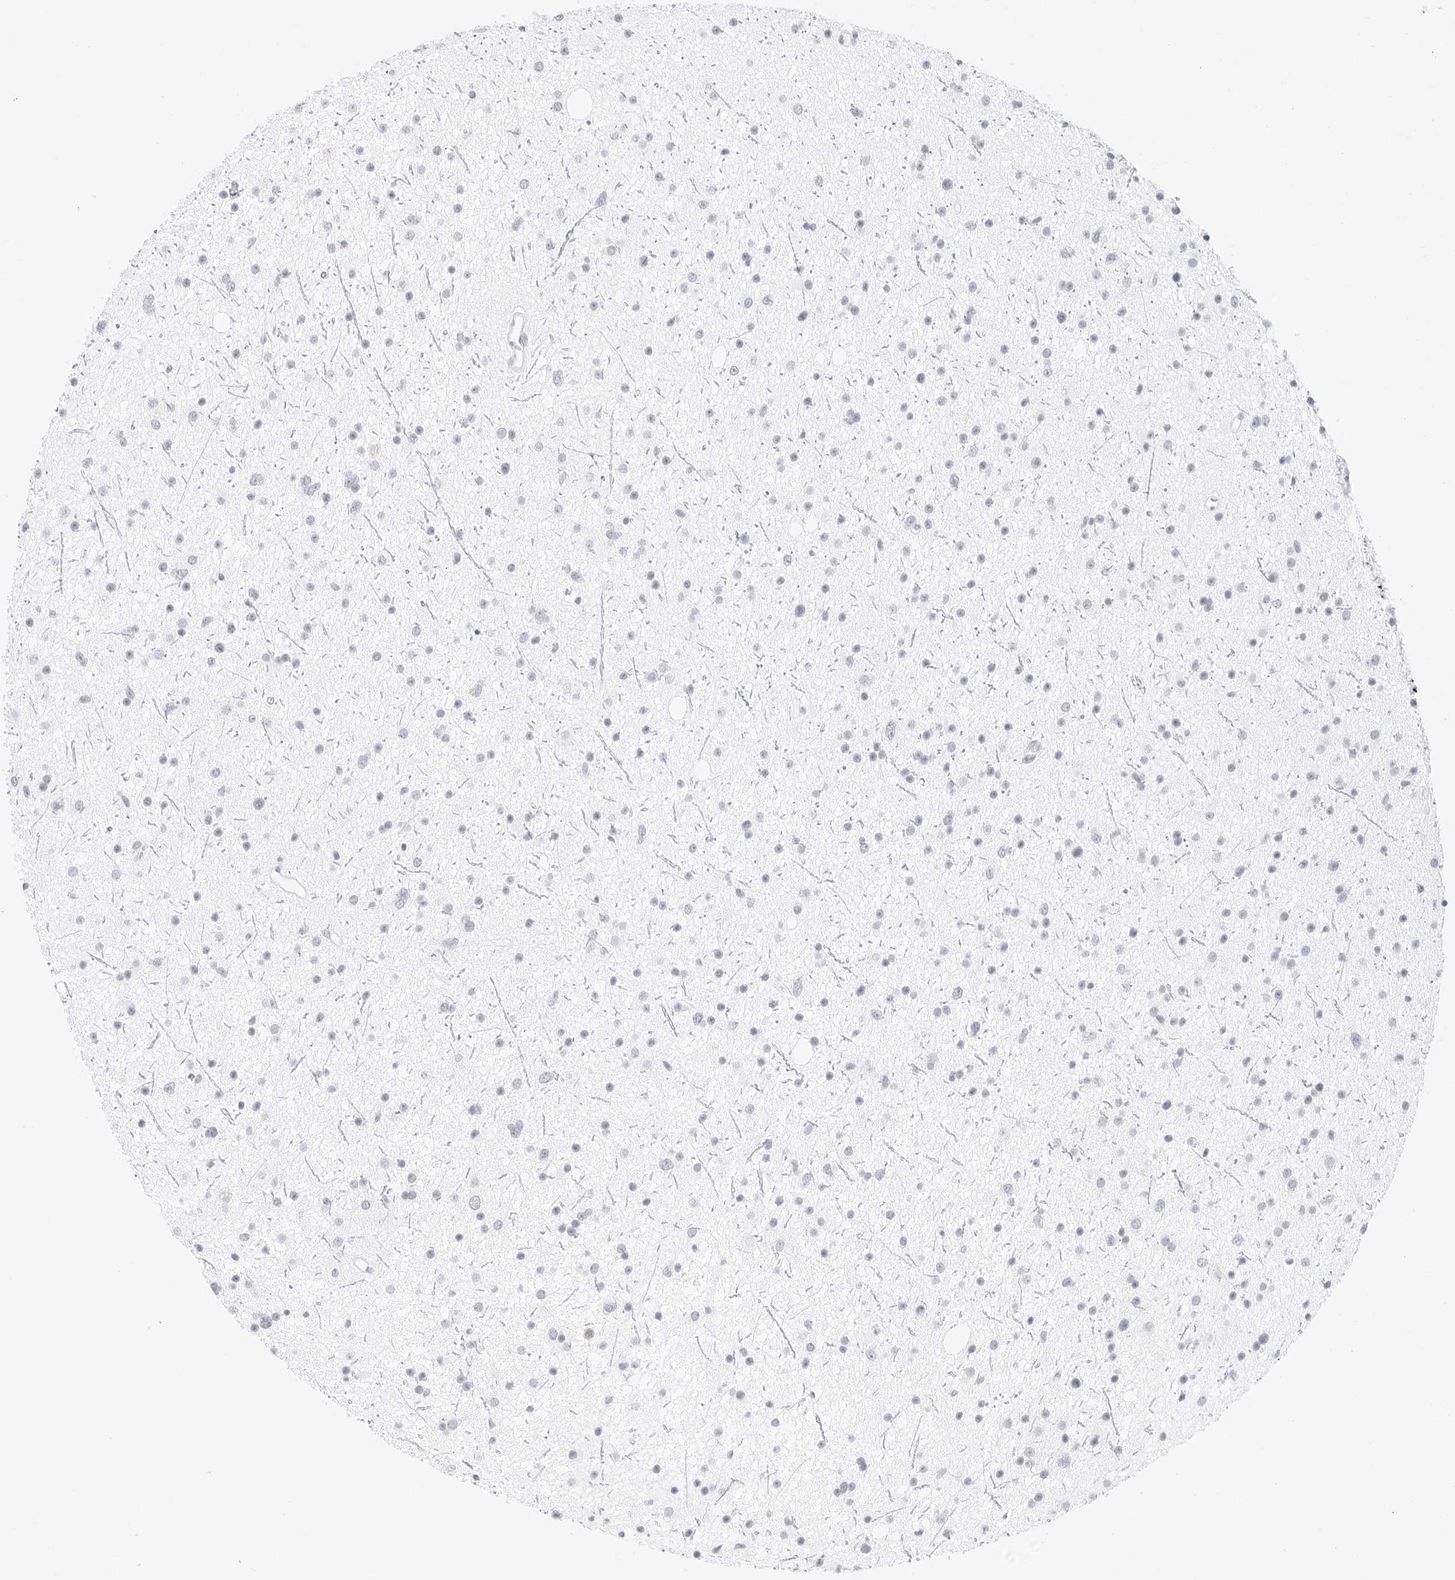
{"staining": {"intensity": "negative", "quantity": "none", "location": "none"}, "tissue": "glioma", "cell_type": "Tumor cells", "image_type": "cancer", "snomed": [{"axis": "morphology", "description": "Glioma, malignant, Low grade"}, {"axis": "topography", "description": "Cerebral cortex"}], "caption": "DAB immunohistochemical staining of human malignant low-grade glioma displays no significant expression in tumor cells.", "gene": "CDH1", "patient": {"sex": "female", "age": 39}}